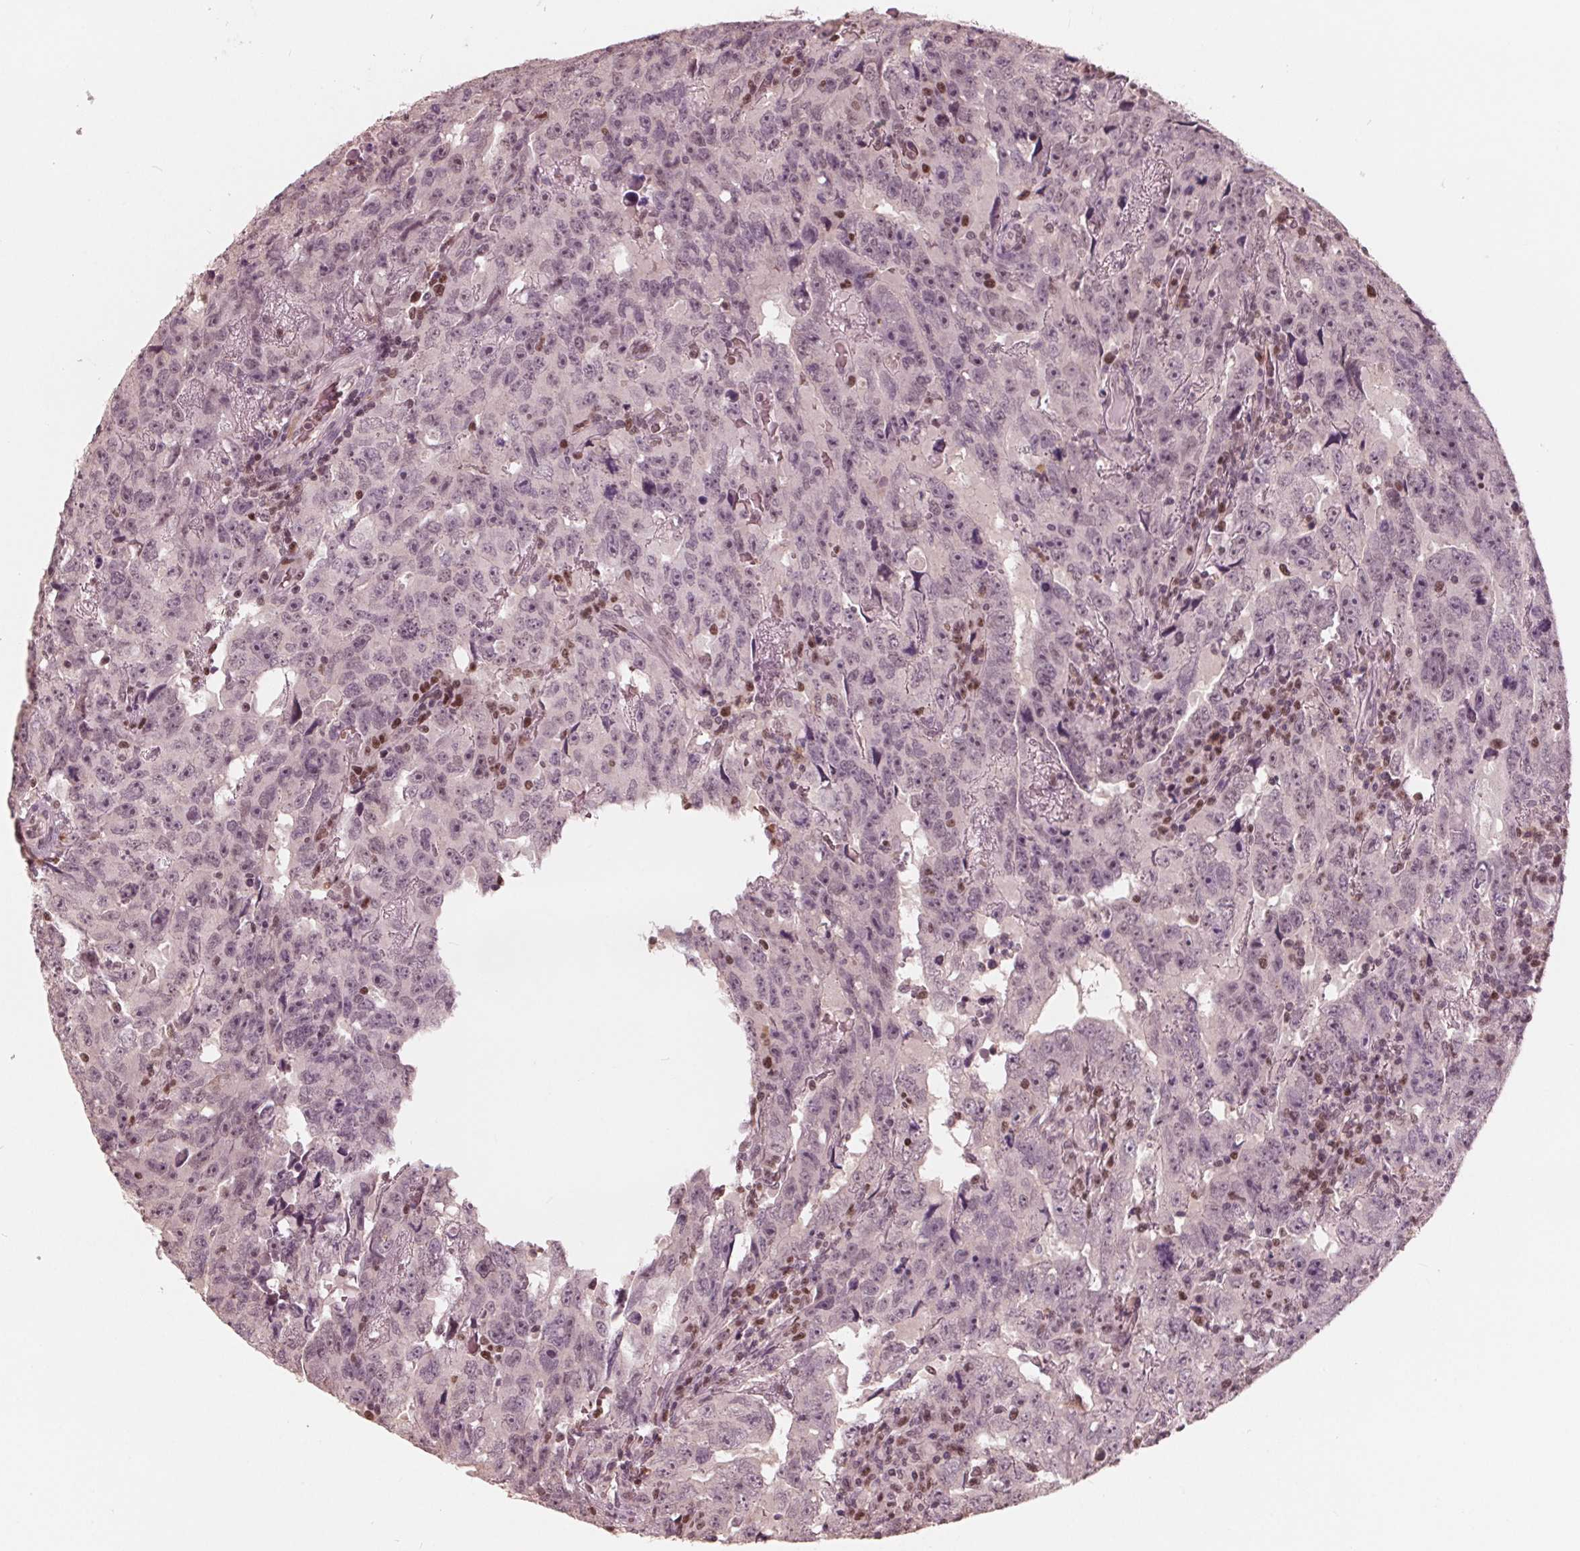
{"staining": {"intensity": "negative", "quantity": "none", "location": "none"}, "tissue": "testis cancer", "cell_type": "Tumor cells", "image_type": "cancer", "snomed": [{"axis": "morphology", "description": "Carcinoma, Embryonal, NOS"}, {"axis": "topography", "description": "Testis"}], "caption": "Micrograph shows no protein staining in tumor cells of embryonal carcinoma (testis) tissue.", "gene": "HIRIP3", "patient": {"sex": "male", "age": 24}}